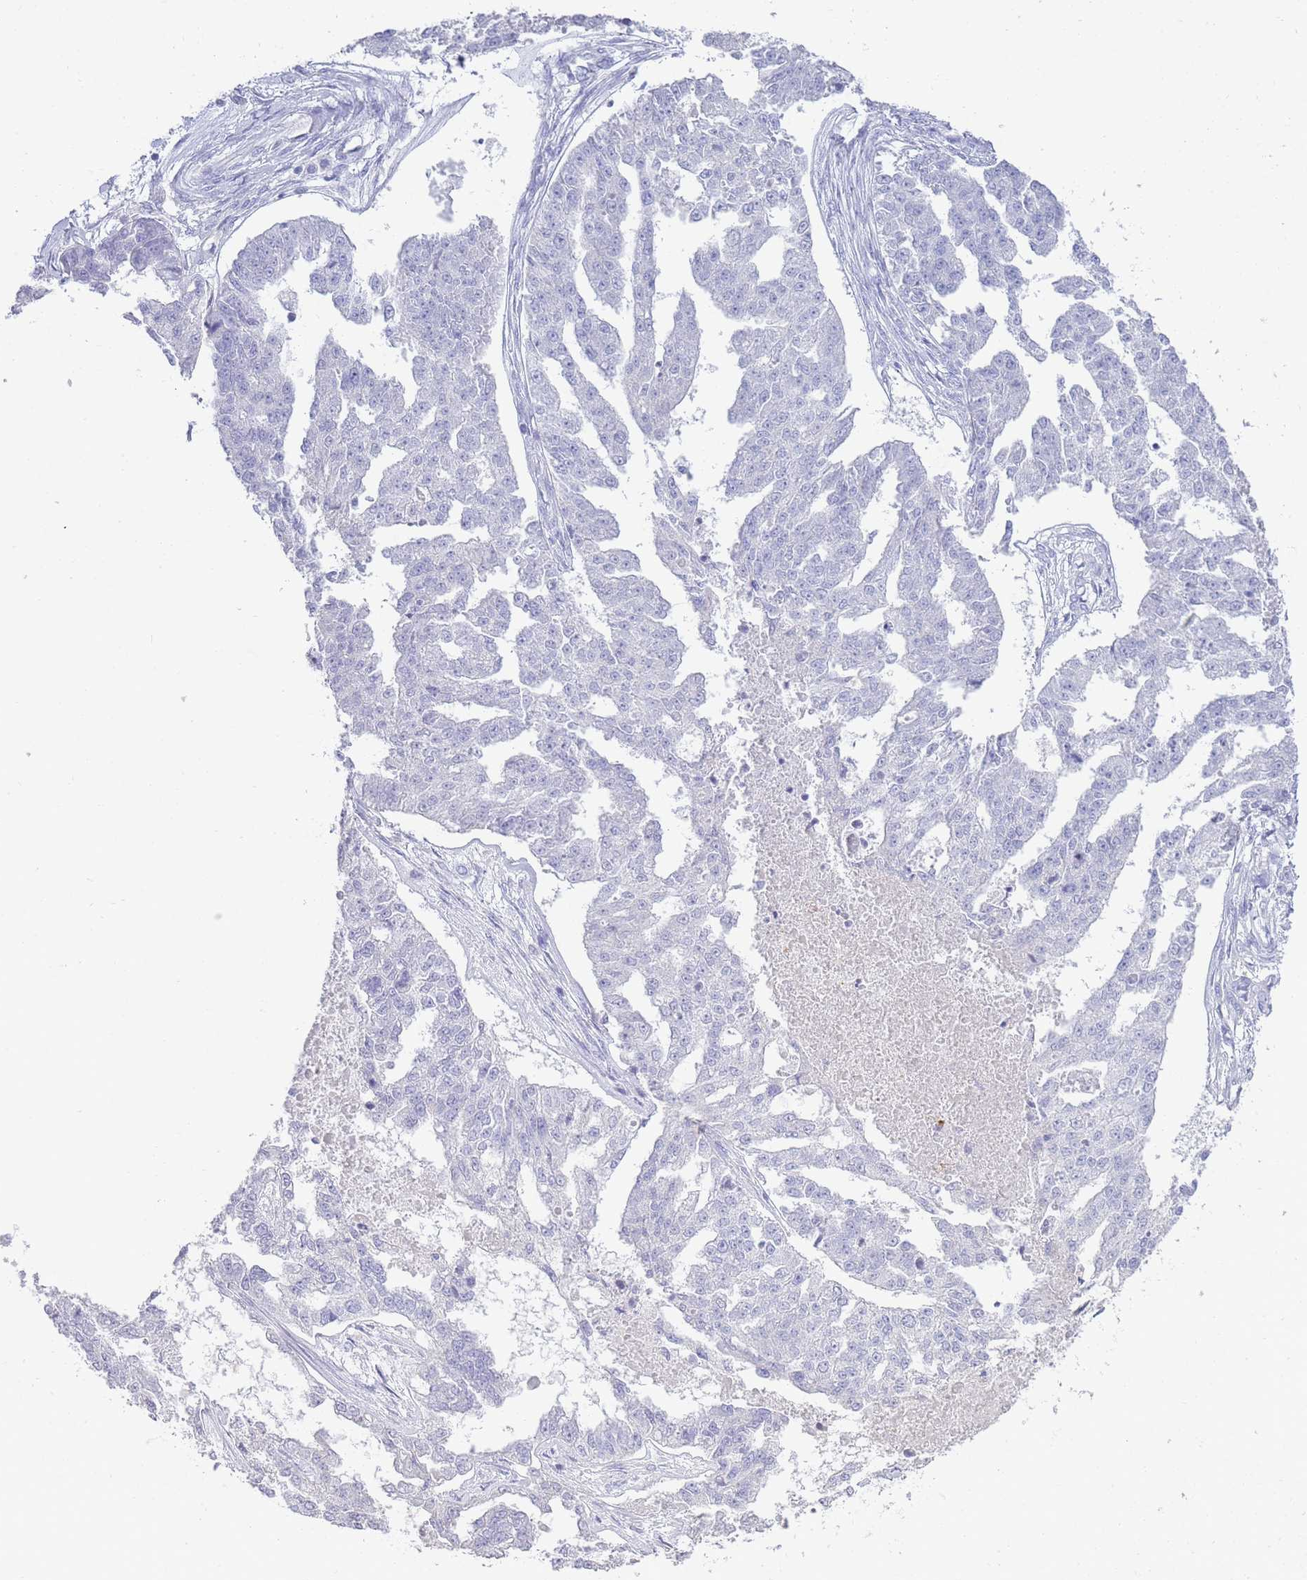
{"staining": {"intensity": "negative", "quantity": "none", "location": "none"}, "tissue": "ovarian cancer", "cell_type": "Tumor cells", "image_type": "cancer", "snomed": [{"axis": "morphology", "description": "Cystadenocarcinoma, serous, NOS"}, {"axis": "topography", "description": "Ovary"}], "caption": "The micrograph exhibits no staining of tumor cells in serous cystadenocarcinoma (ovarian).", "gene": "DPP4", "patient": {"sex": "female", "age": 58}}